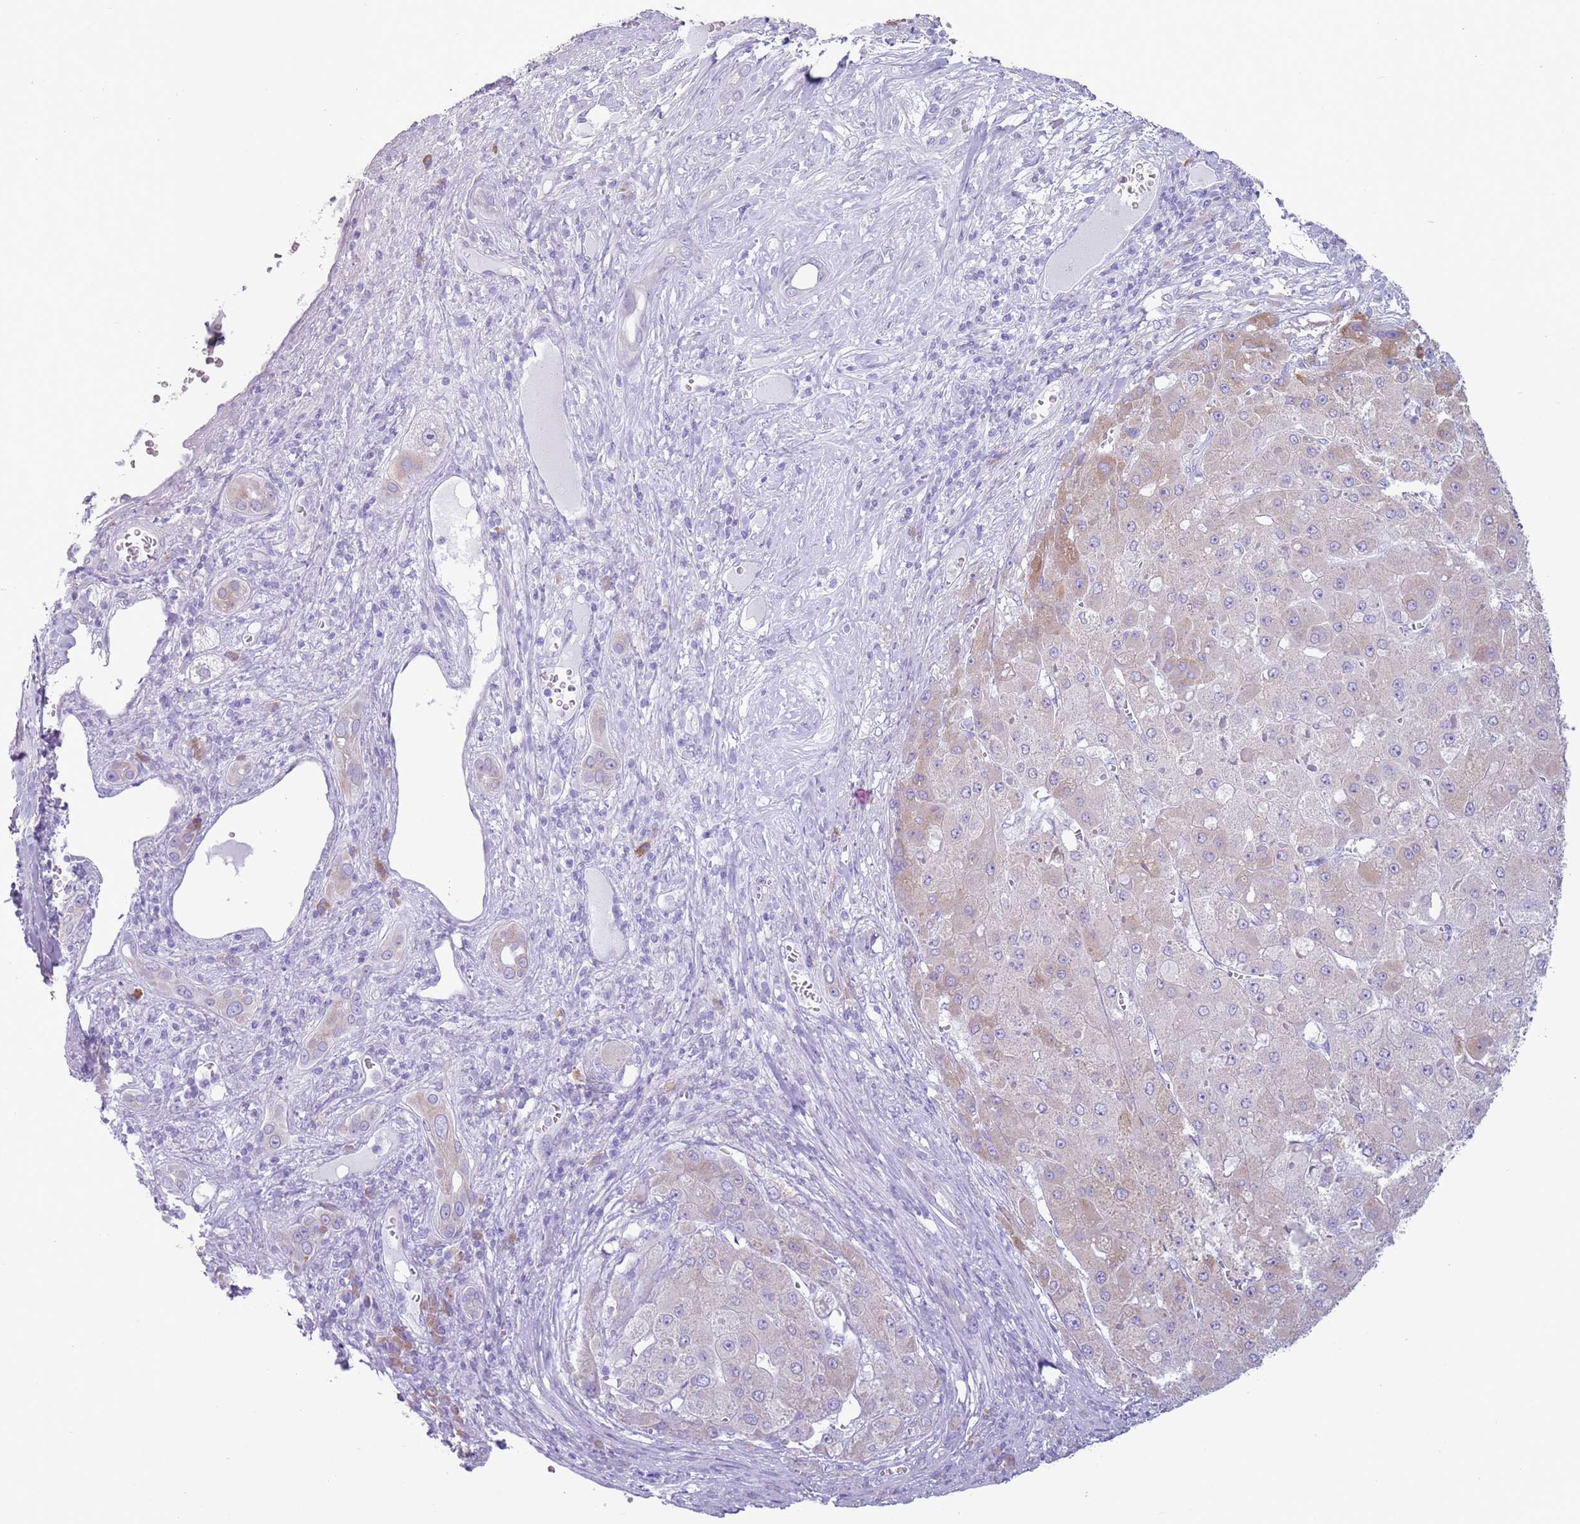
{"staining": {"intensity": "weak", "quantity": "<25%", "location": "cytoplasmic/membranous"}, "tissue": "liver cancer", "cell_type": "Tumor cells", "image_type": "cancer", "snomed": [{"axis": "morphology", "description": "Carcinoma, Hepatocellular, NOS"}, {"axis": "topography", "description": "Liver"}], "caption": "This photomicrograph is of liver cancer (hepatocellular carcinoma) stained with IHC to label a protein in brown with the nuclei are counter-stained blue. There is no expression in tumor cells.", "gene": "HYOU1", "patient": {"sex": "female", "age": 73}}